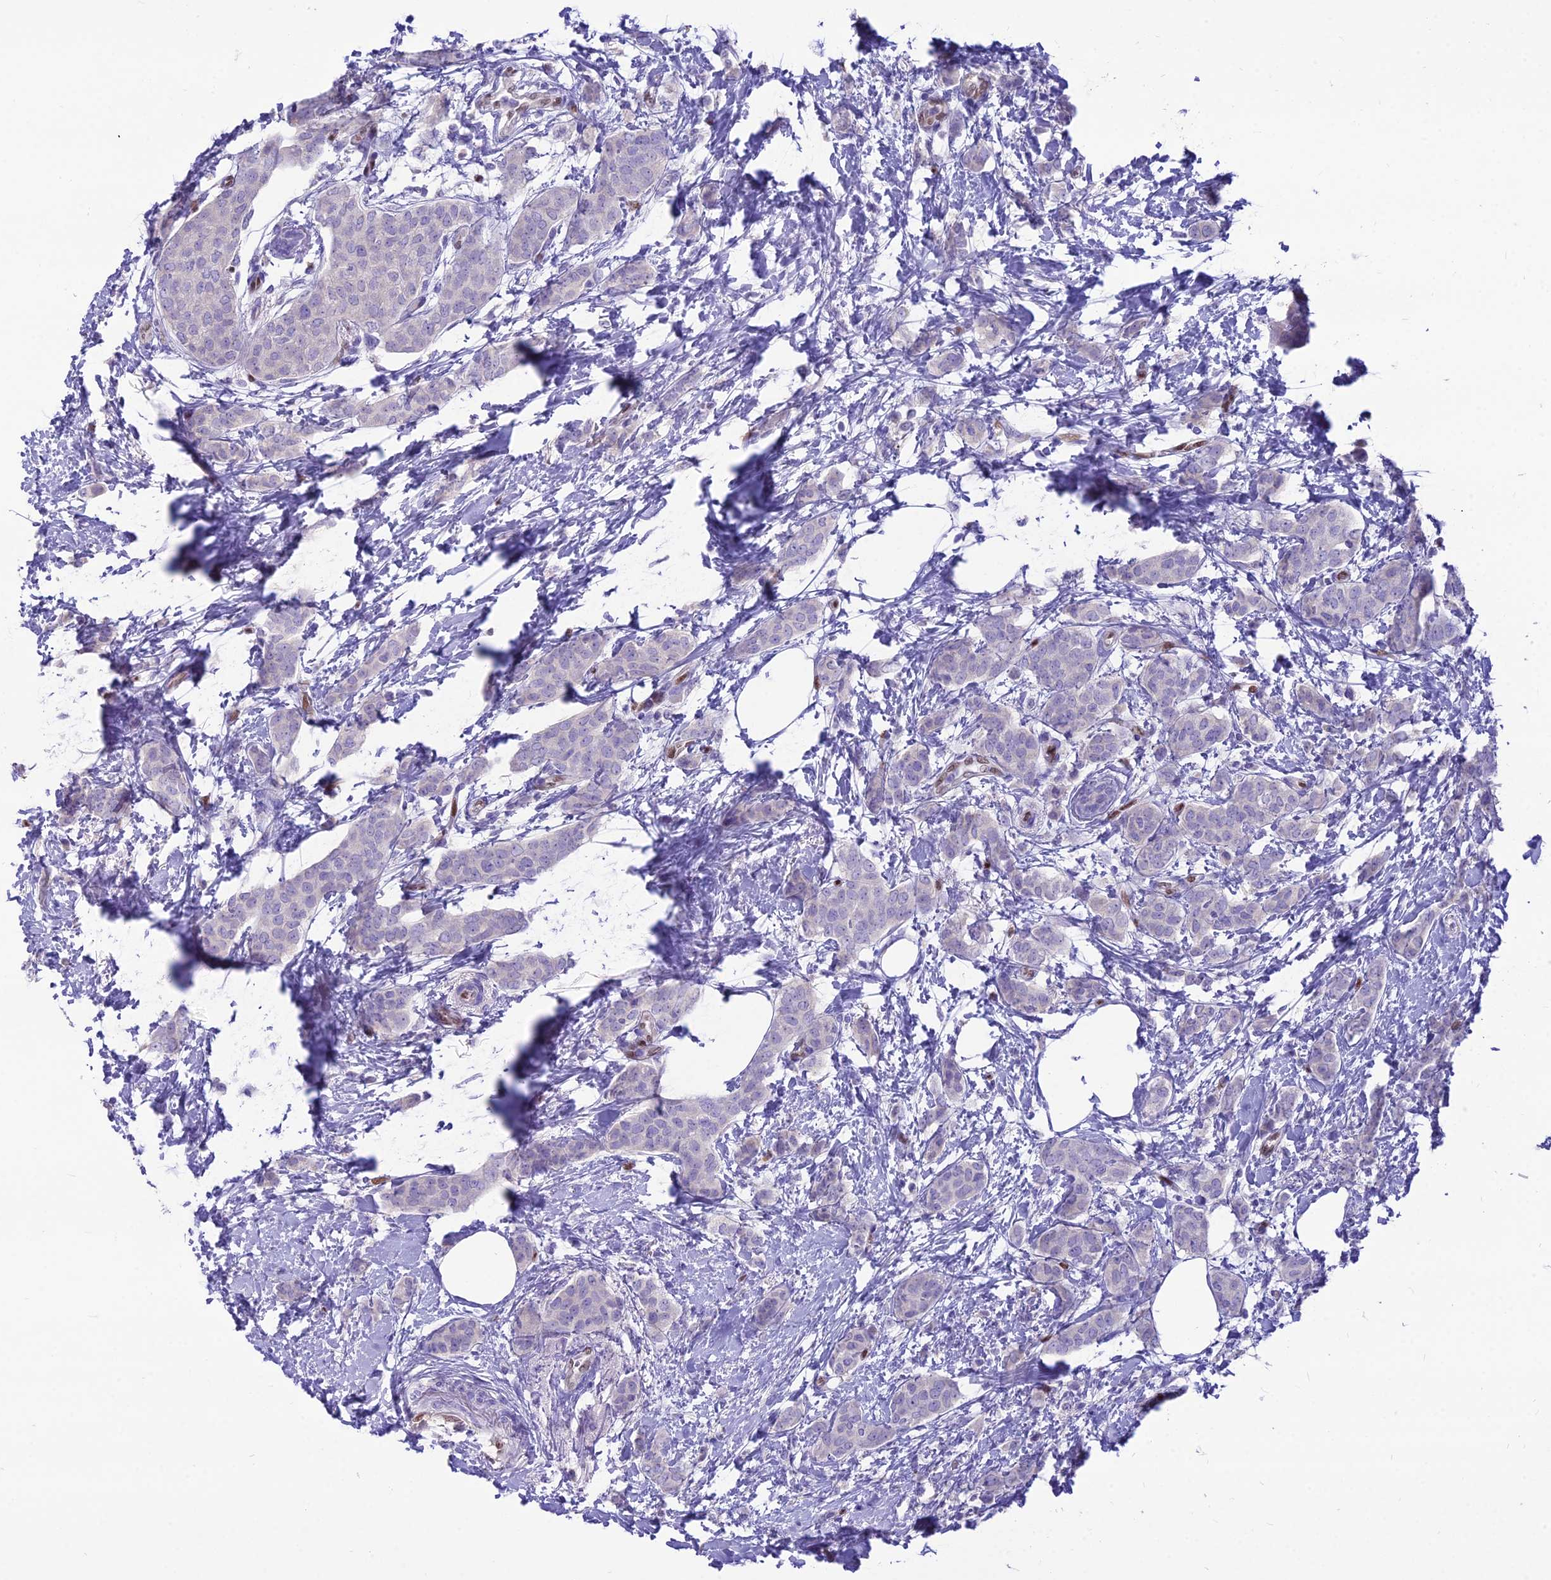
{"staining": {"intensity": "negative", "quantity": "none", "location": "none"}, "tissue": "breast cancer", "cell_type": "Tumor cells", "image_type": "cancer", "snomed": [{"axis": "morphology", "description": "Duct carcinoma"}, {"axis": "topography", "description": "Breast"}], "caption": "Immunohistochemistry (IHC) micrograph of neoplastic tissue: human breast infiltrating ductal carcinoma stained with DAB shows no significant protein staining in tumor cells.", "gene": "NOVA2", "patient": {"sex": "female", "age": 72}}